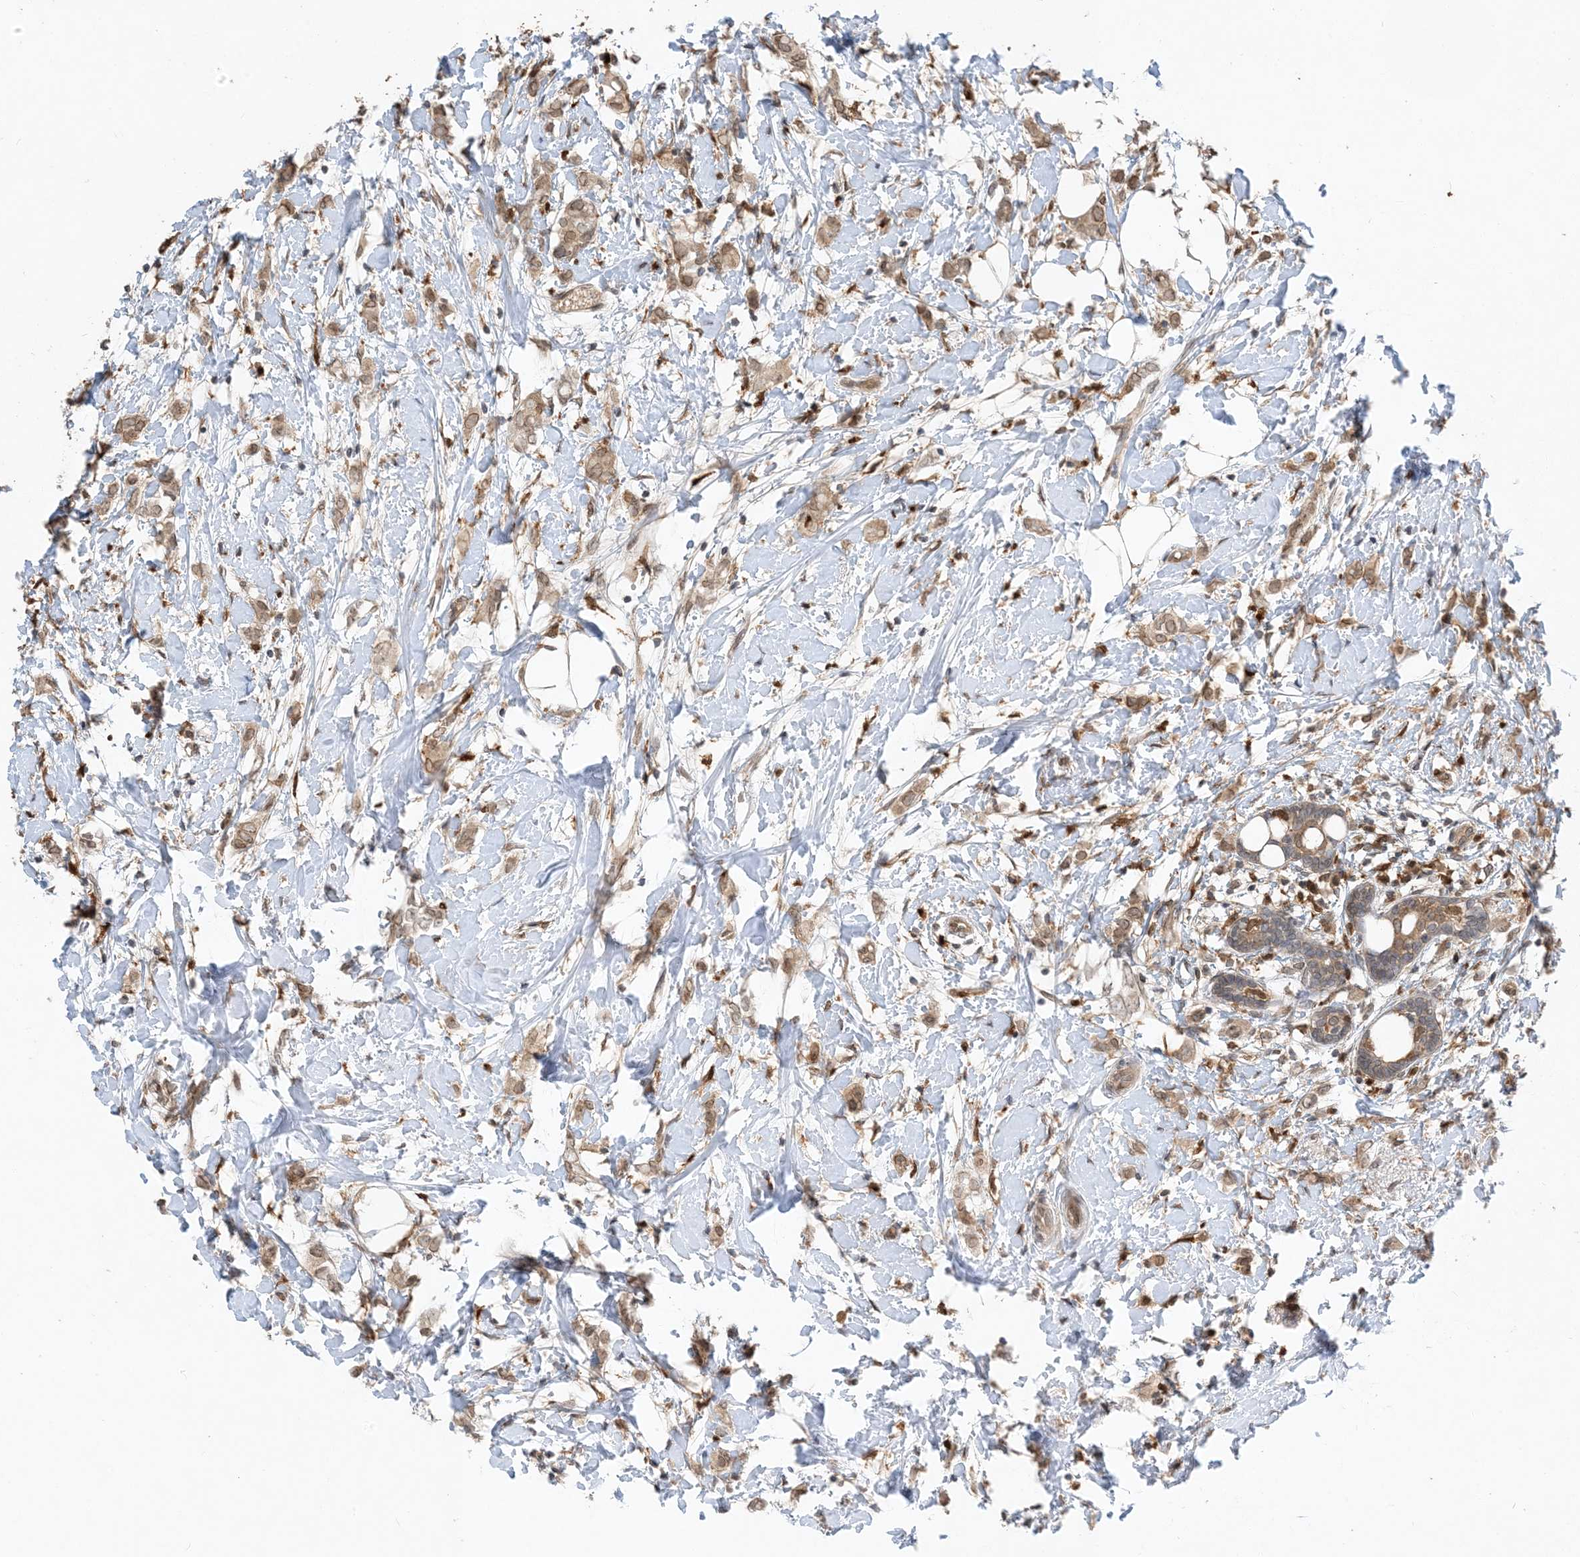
{"staining": {"intensity": "weak", "quantity": ">75%", "location": "cytoplasmic/membranous,nuclear"}, "tissue": "breast cancer", "cell_type": "Tumor cells", "image_type": "cancer", "snomed": [{"axis": "morphology", "description": "Normal tissue, NOS"}, {"axis": "morphology", "description": "Lobular carcinoma"}, {"axis": "topography", "description": "Breast"}], "caption": "A low amount of weak cytoplasmic/membranous and nuclear staining is present in about >75% of tumor cells in breast cancer (lobular carcinoma) tissue.", "gene": "NAGK", "patient": {"sex": "female", "age": 47}}